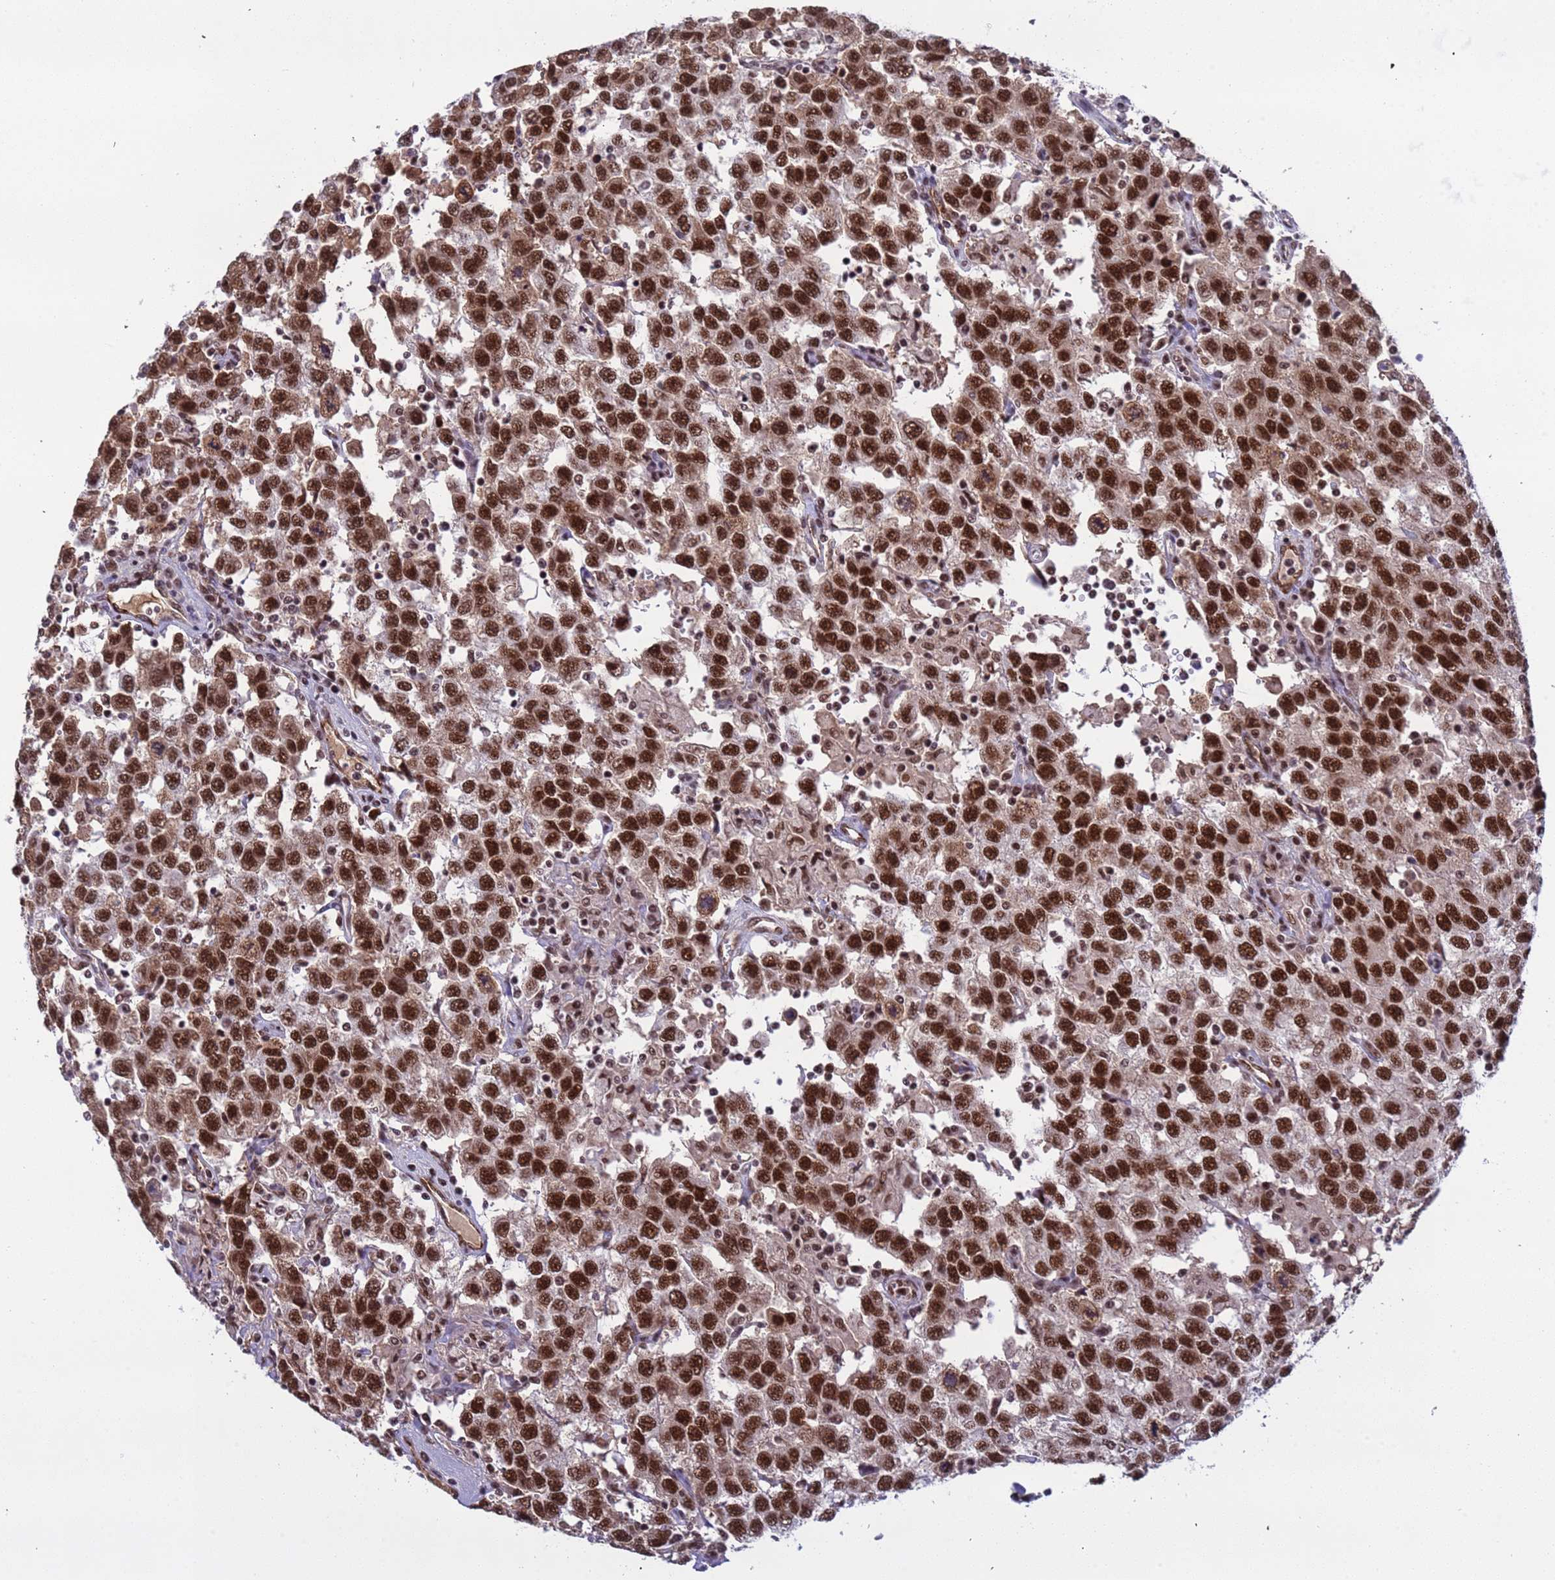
{"staining": {"intensity": "strong", "quantity": ">75%", "location": "nuclear"}, "tissue": "testis cancer", "cell_type": "Tumor cells", "image_type": "cancer", "snomed": [{"axis": "morphology", "description": "Seminoma, NOS"}, {"axis": "topography", "description": "Testis"}], "caption": "Protein expression analysis of testis seminoma reveals strong nuclear positivity in about >75% of tumor cells.", "gene": "SRRT", "patient": {"sex": "male", "age": 41}}